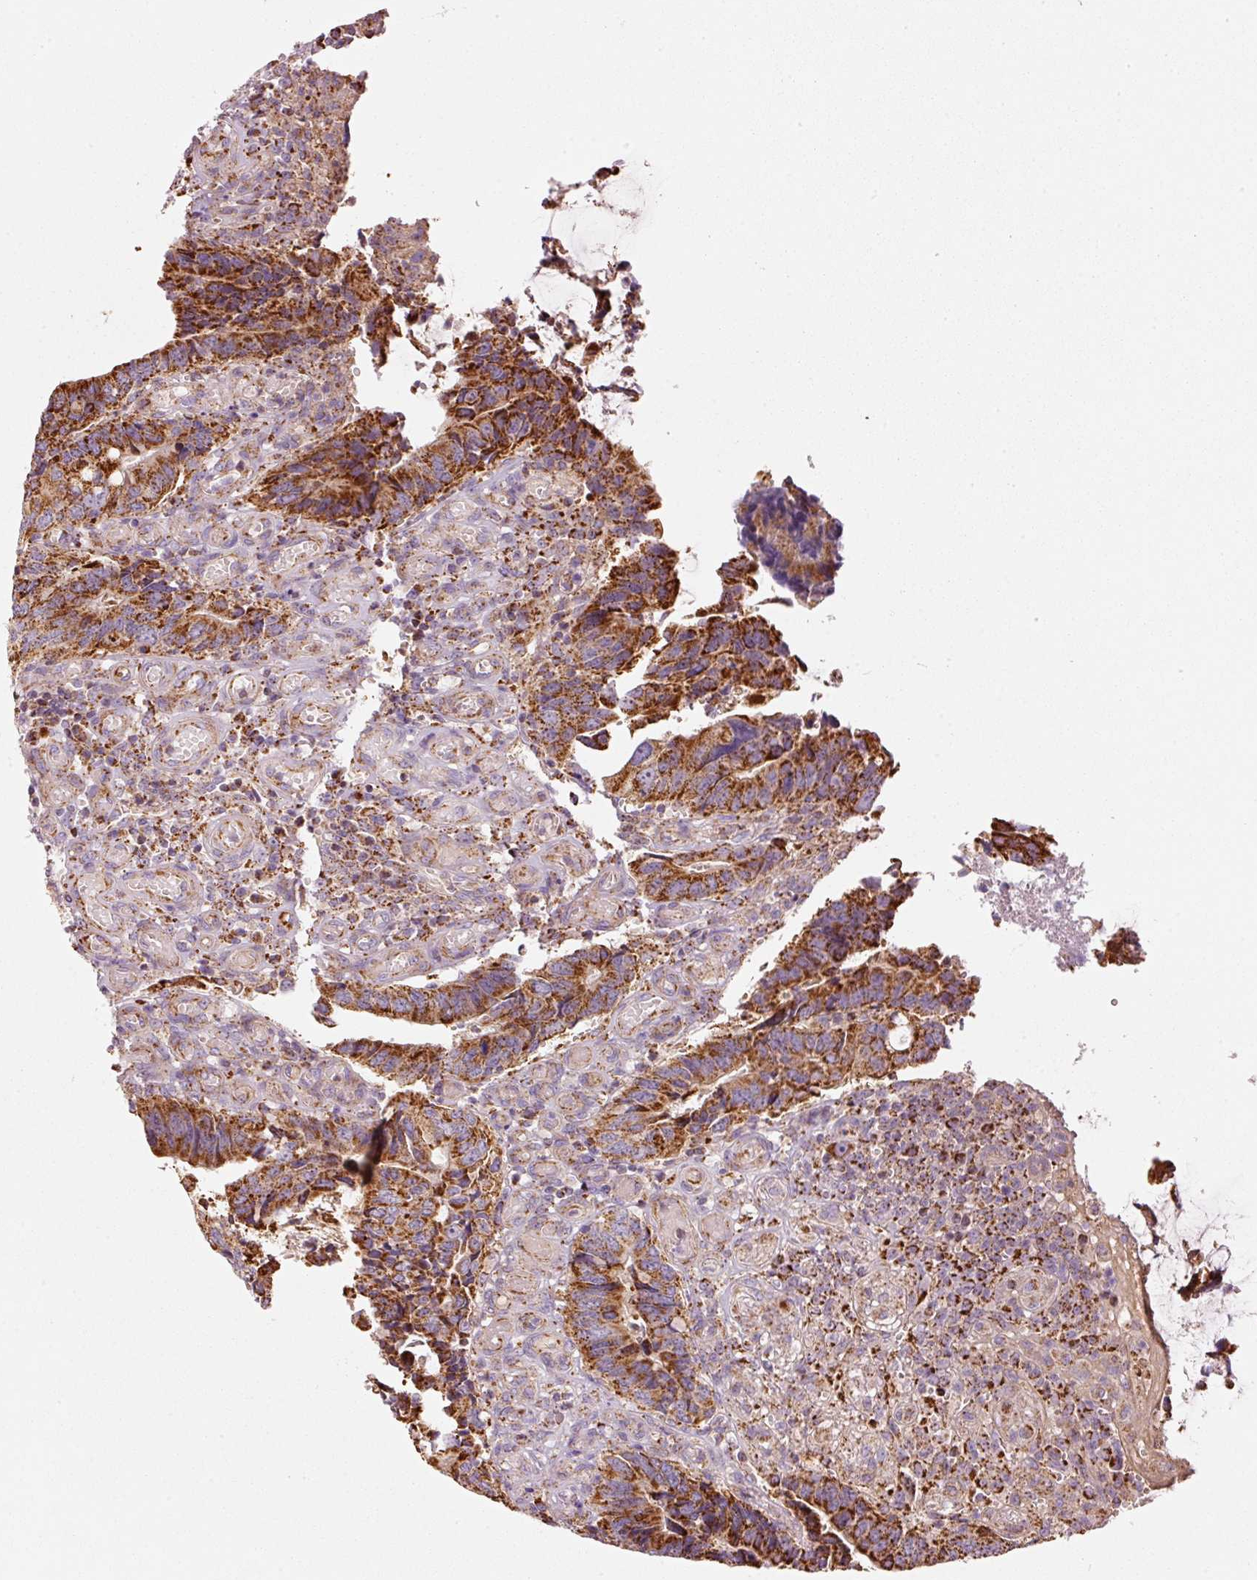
{"staining": {"intensity": "strong", "quantity": "25%-75%", "location": "cytoplasmic/membranous"}, "tissue": "colorectal cancer", "cell_type": "Tumor cells", "image_type": "cancer", "snomed": [{"axis": "morphology", "description": "Adenocarcinoma, NOS"}, {"axis": "topography", "description": "Colon"}], "caption": "A photomicrograph of human adenocarcinoma (colorectal) stained for a protein reveals strong cytoplasmic/membranous brown staining in tumor cells. Using DAB (3,3'-diaminobenzidine) (brown) and hematoxylin (blue) stains, captured at high magnification using brightfield microscopy.", "gene": "C17orf98", "patient": {"sex": "male", "age": 87}}